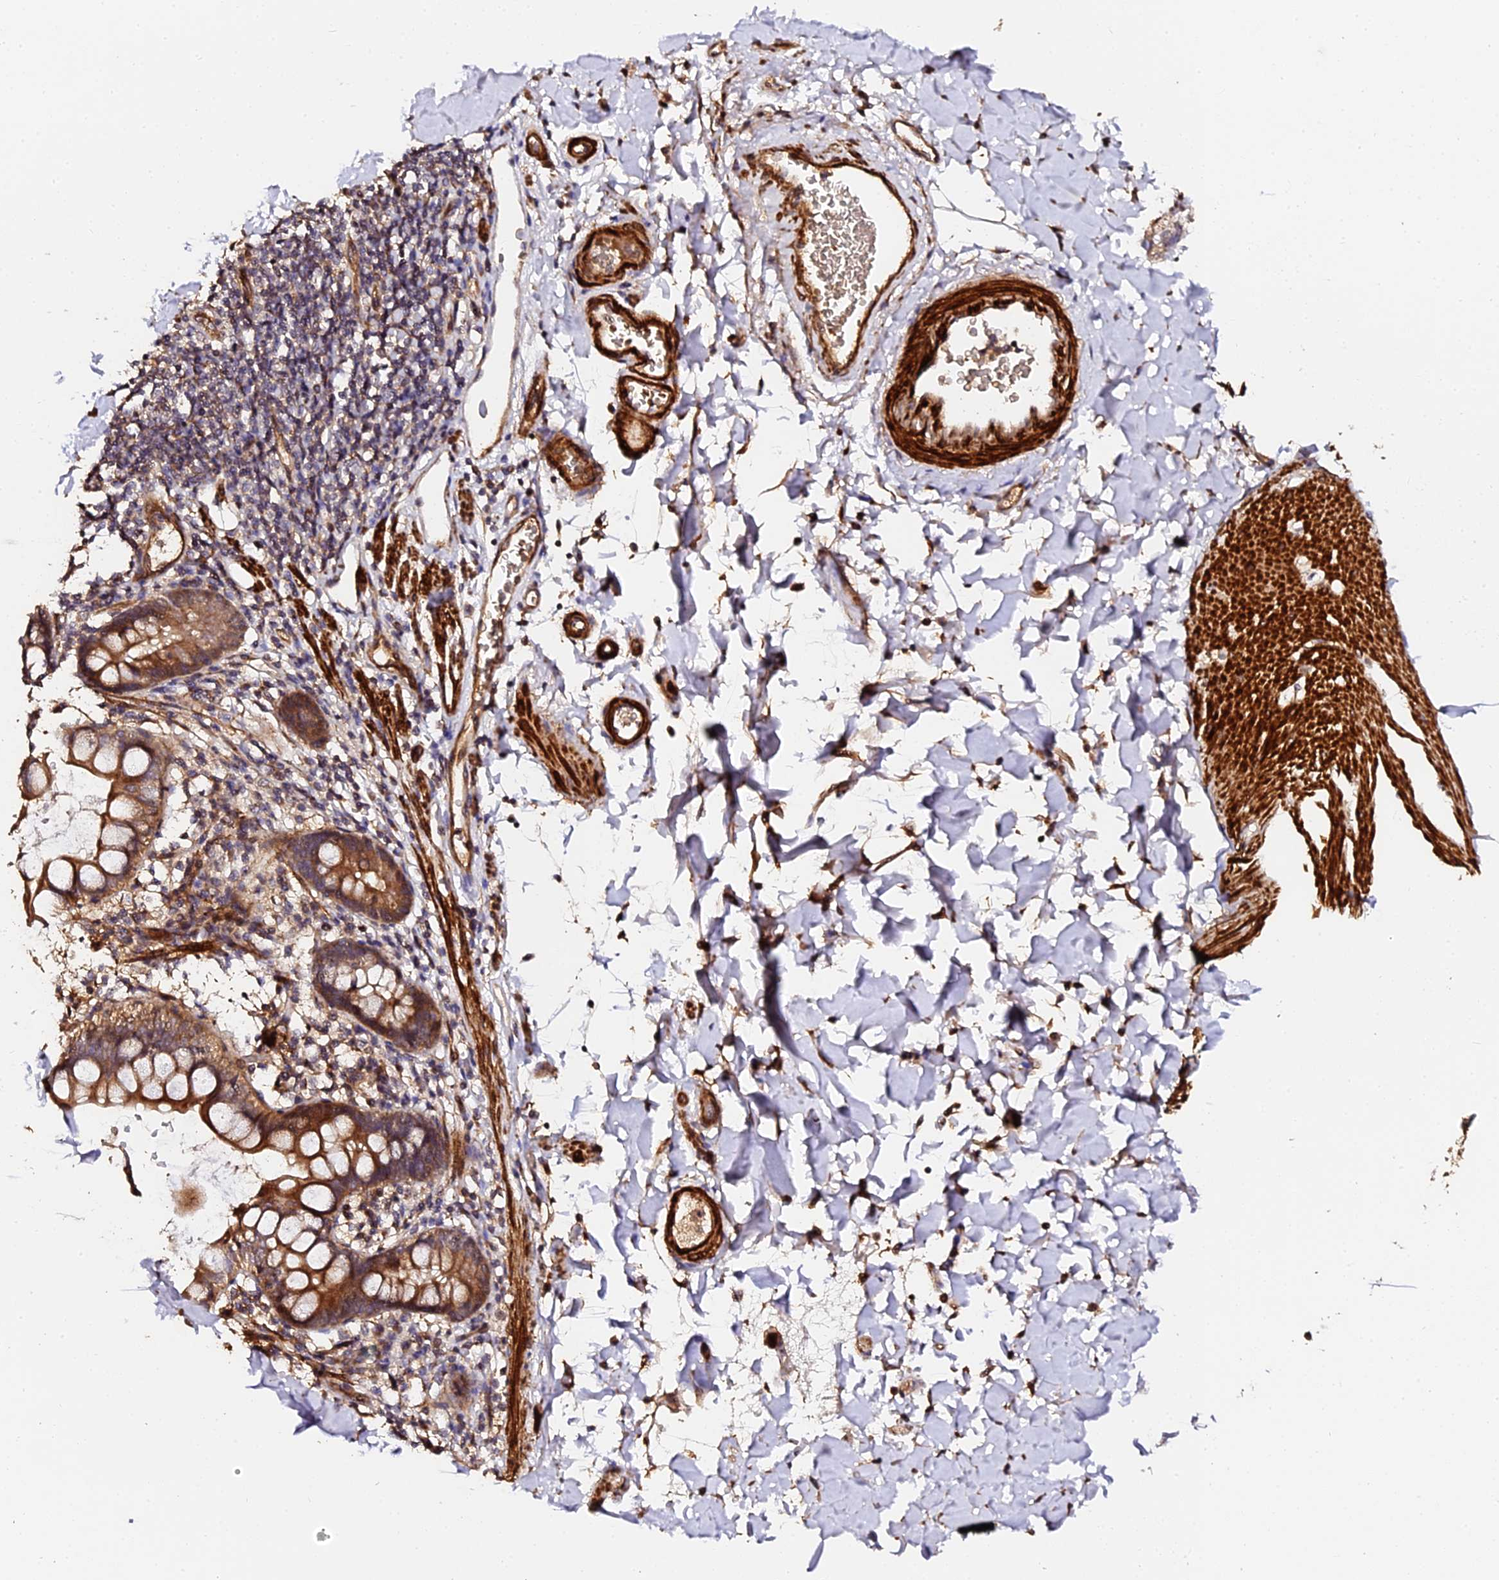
{"staining": {"intensity": "strong", "quantity": ">75%", "location": "cytoplasmic/membranous"}, "tissue": "smooth muscle", "cell_type": "Smooth muscle cells", "image_type": "normal", "snomed": [{"axis": "morphology", "description": "Normal tissue, NOS"}, {"axis": "topography", "description": "Smooth muscle"}, {"axis": "topography", "description": "Small intestine"}], "caption": "The histopathology image reveals immunohistochemical staining of unremarkable smooth muscle. There is strong cytoplasmic/membranous staining is seen in about >75% of smooth muscle cells. Immunohistochemistry (ihc) stains the protein of interest in brown and the nuclei are stained blue.", "gene": "TDO2", "patient": {"sex": "female", "age": 84}}